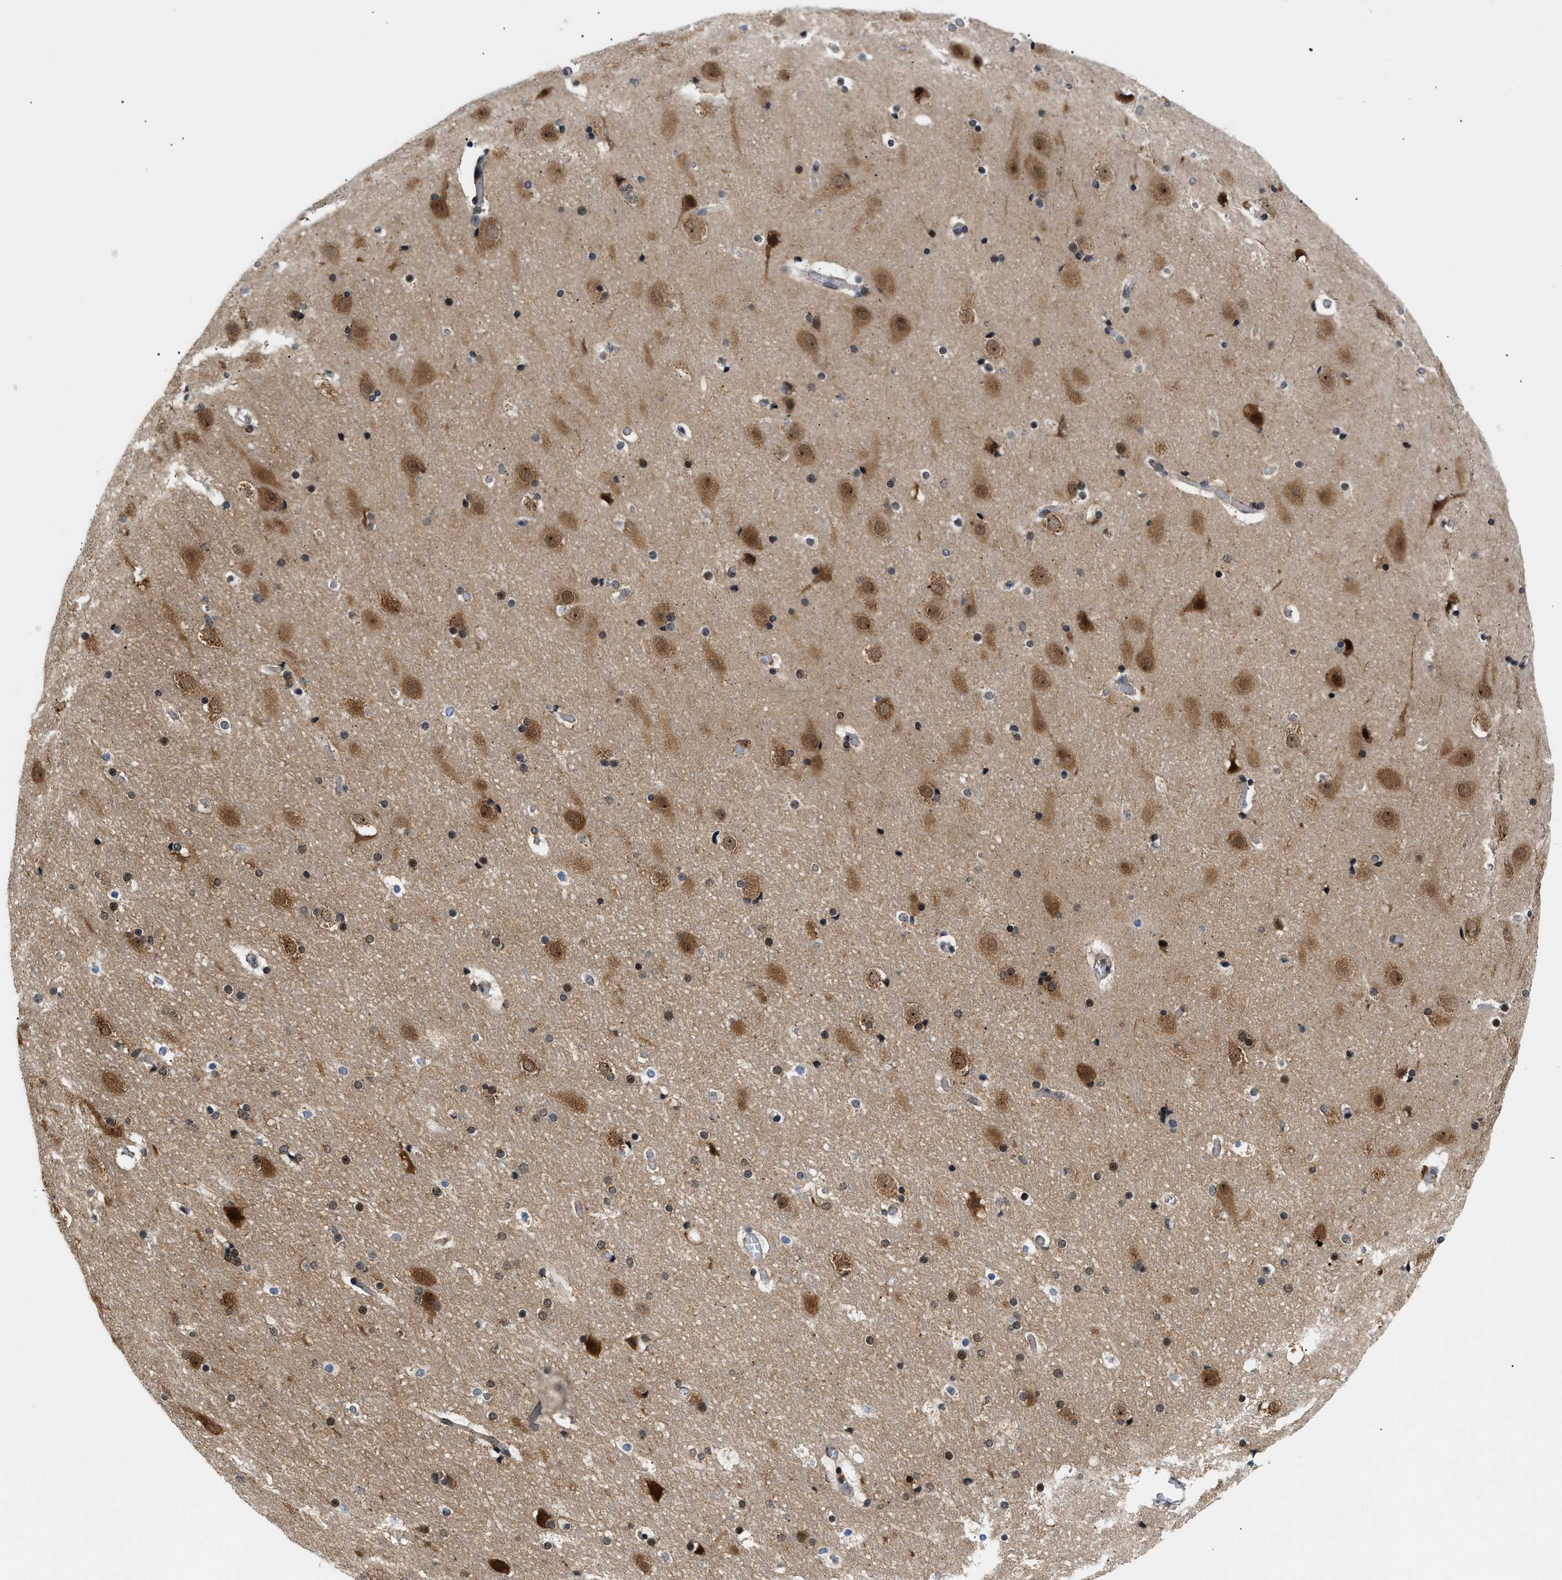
{"staining": {"intensity": "weak", "quantity": ">75%", "location": "nuclear"}, "tissue": "cerebral cortex", "cell_type": "Endothelial cells", "image_type": "normal", "snomed": [{"axis": "morphology", "description": "Normal tissue, NOS"}, {"axis": "topography", "description": "Cerebral cortex"}], "caption": "Normal cerebral cortex exhibits weak nuclear staining in about >75% of endothelial cells.", "gene": "ZBTB11", "patient": {"sex": "male", "age": 57}}